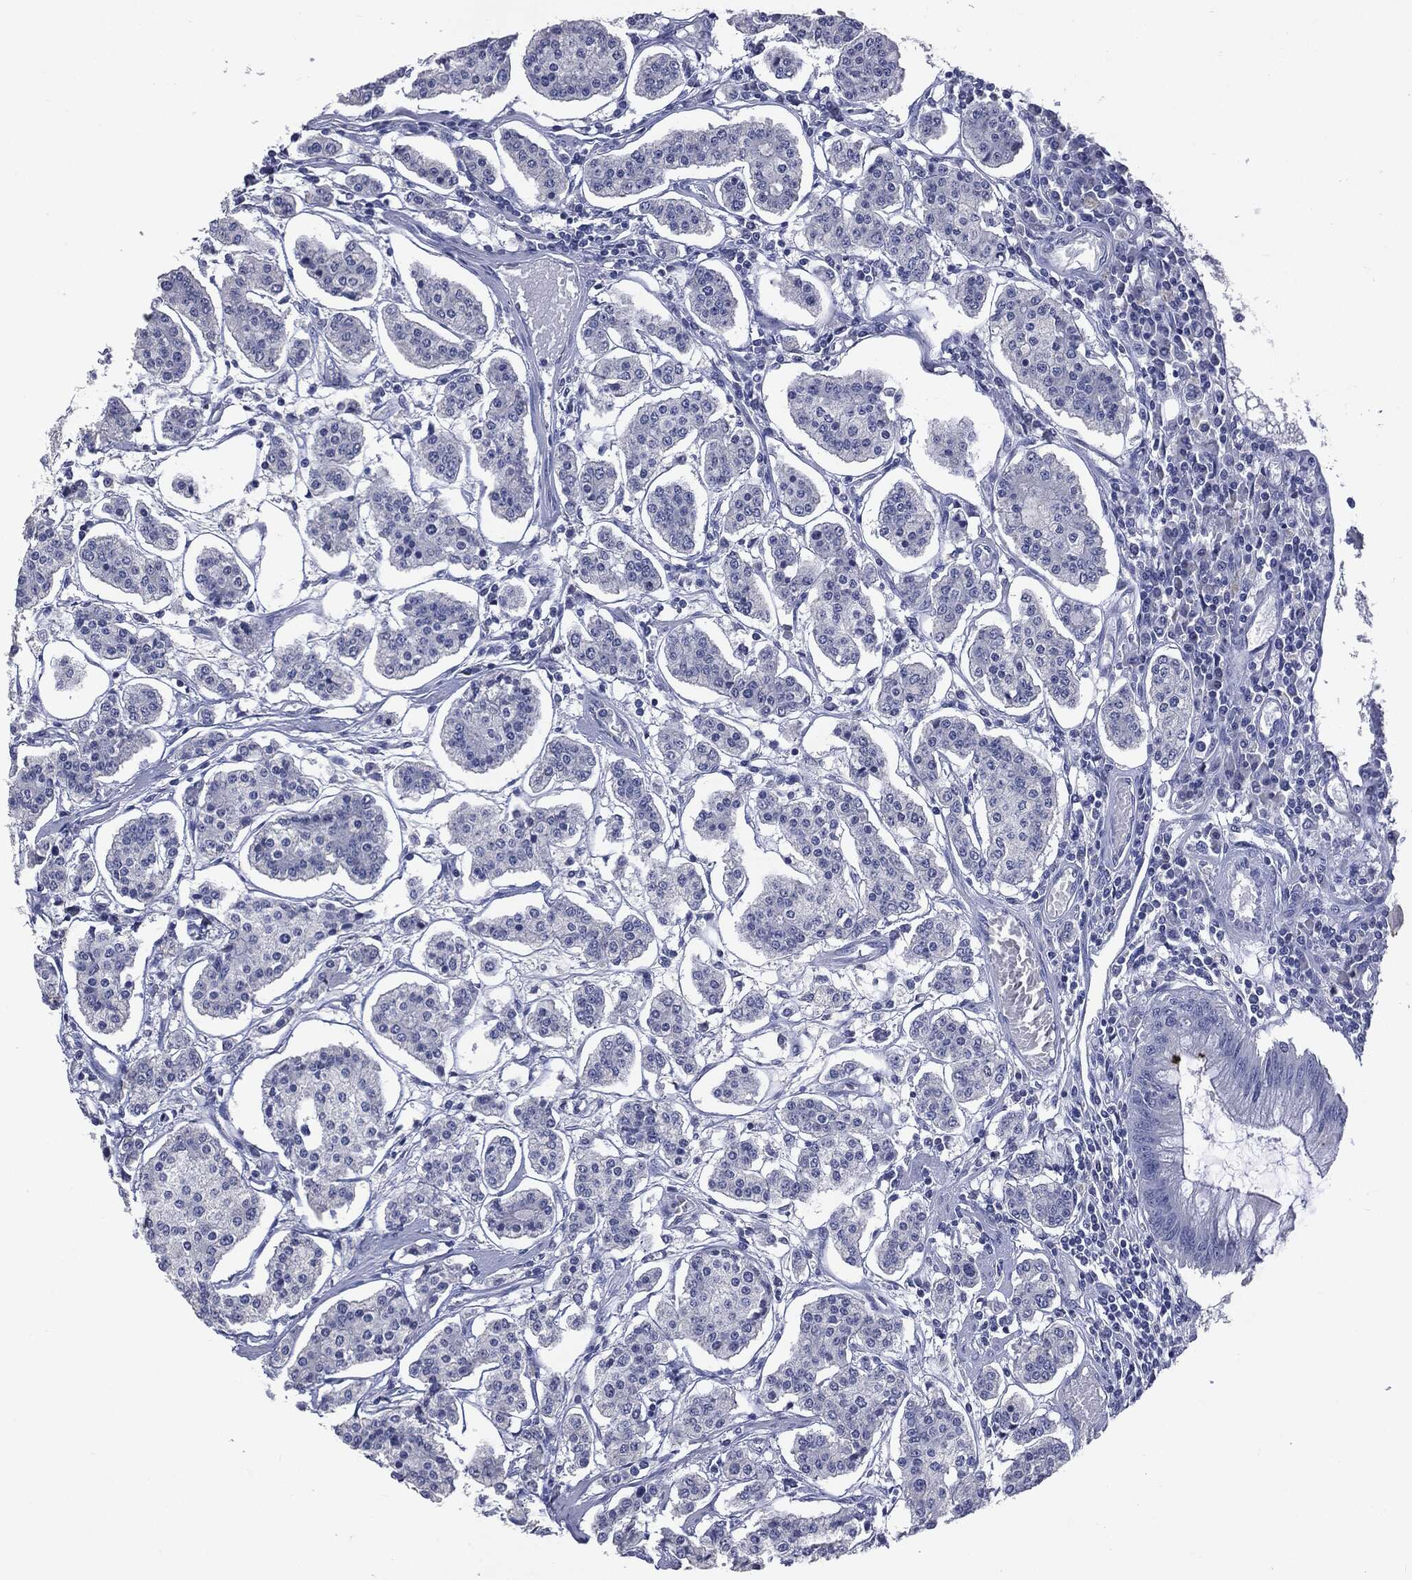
{"staining": {"intensity": "negative", "quantity": "none", "location": "none"}, "tissue": "carcinoid", "cell_type": "Tumor cells", "image_type": "cancer", "snomed": [{"axis": "morphology", "description": "Carcinoid, malignant, NOS"}, {"axis": "topography", "description": "Small intestine"}], "caption": "High power microscopy photomicrograph of an immunohistochemistry micrograph of carcinoid, revealing no significant positivity in tumor cells.", "gene": "TSHB", "patient": {"sex": "female", "age": 65}}